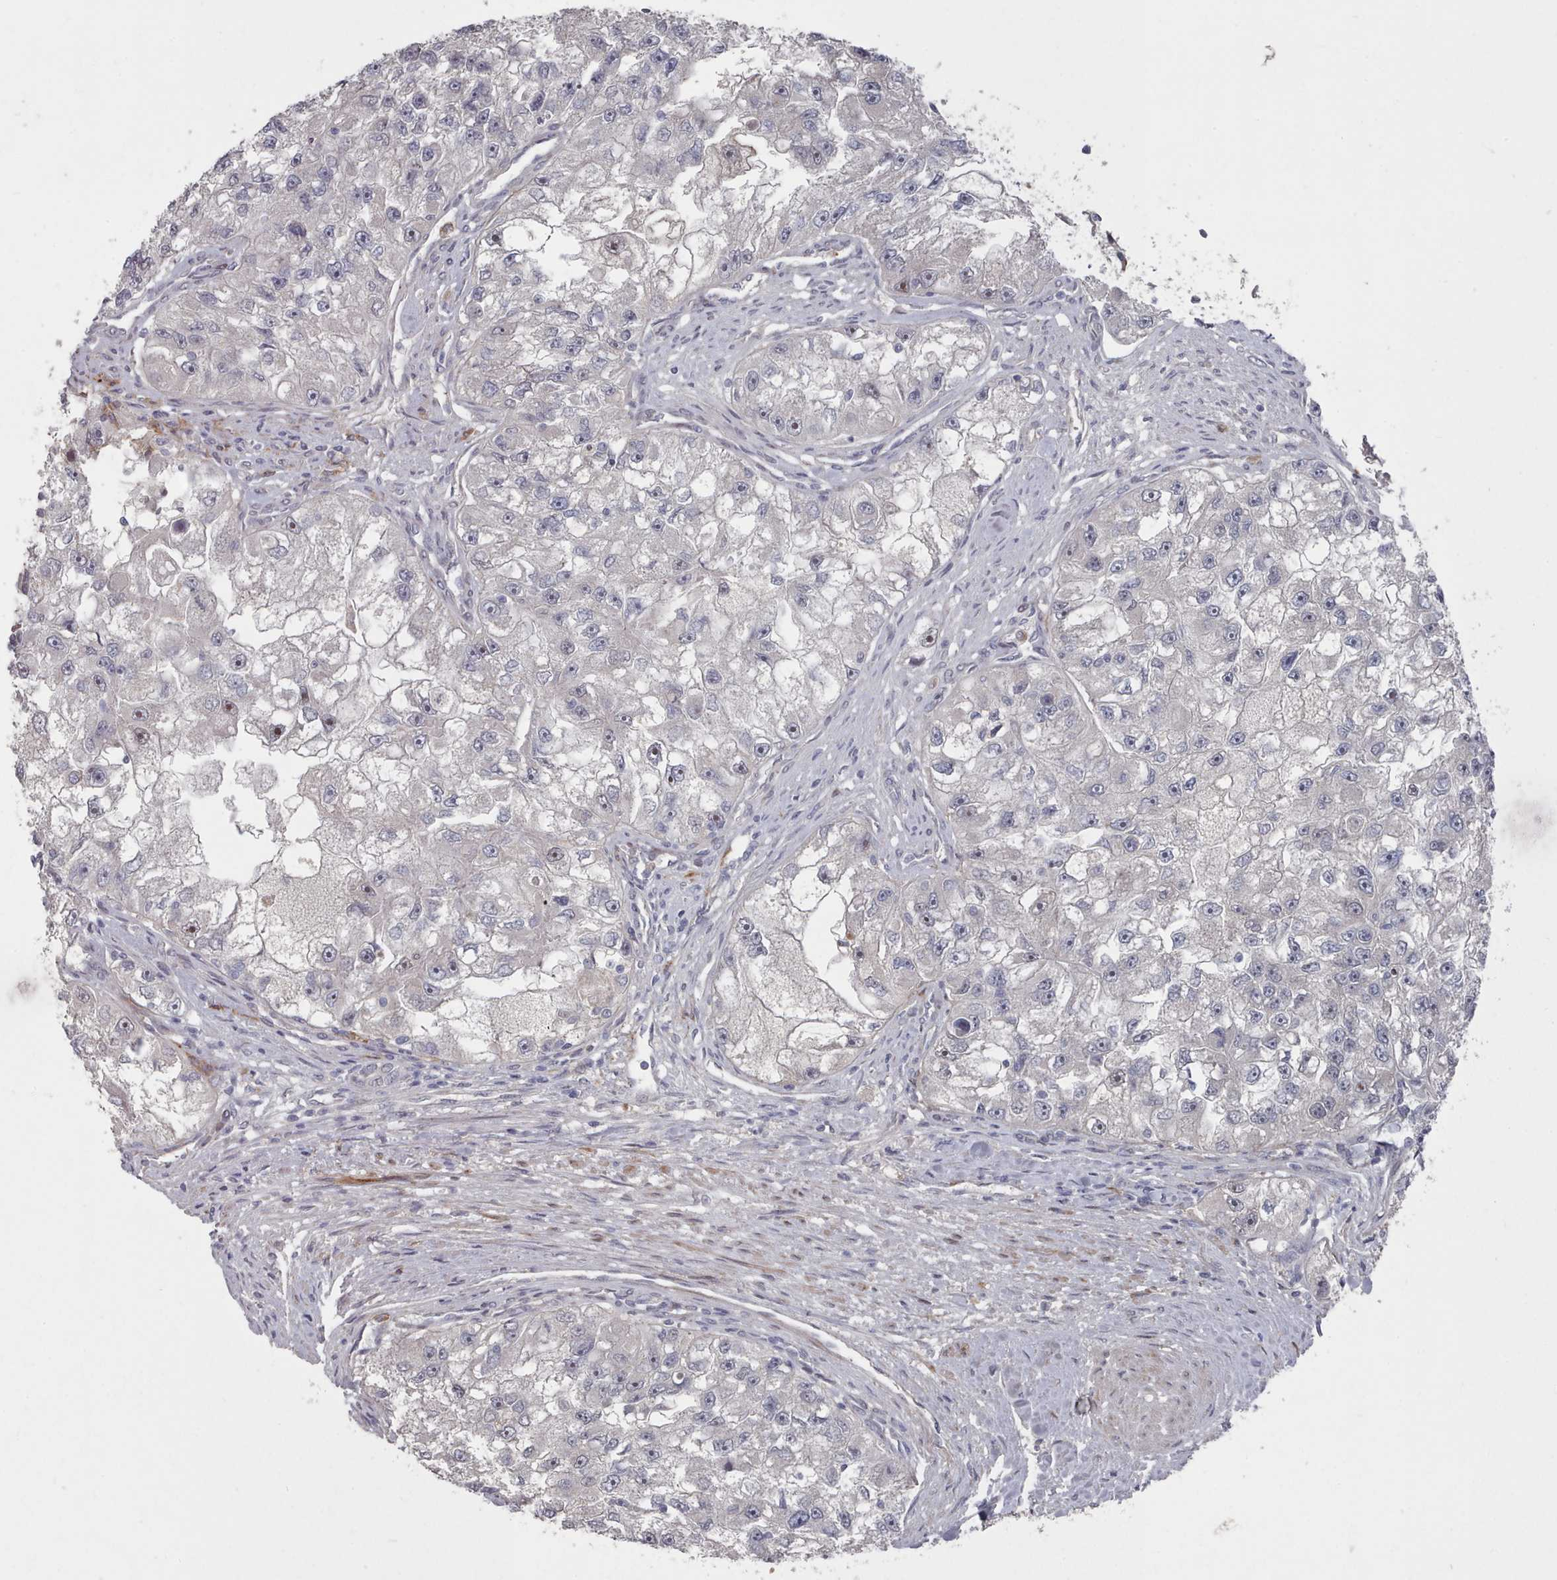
{"staining": {"intensity": "negative", "quantity": "none", "location": "none"}, "tissue": "renal cancer", "cell_type": "Tumor cells", "image_type": "cancer", "snomed": [{"axis": "morphology", "description": "Adenocarcinoma, NOS"}, {"axis": "topography", "description": "Kidney"}], "caption": "Tumor cells are negative for brown protein staining in renal cancer (adenocarcinoma).", "gene": "COL8A2", "patient": {"sex": "male", "age": 63}}